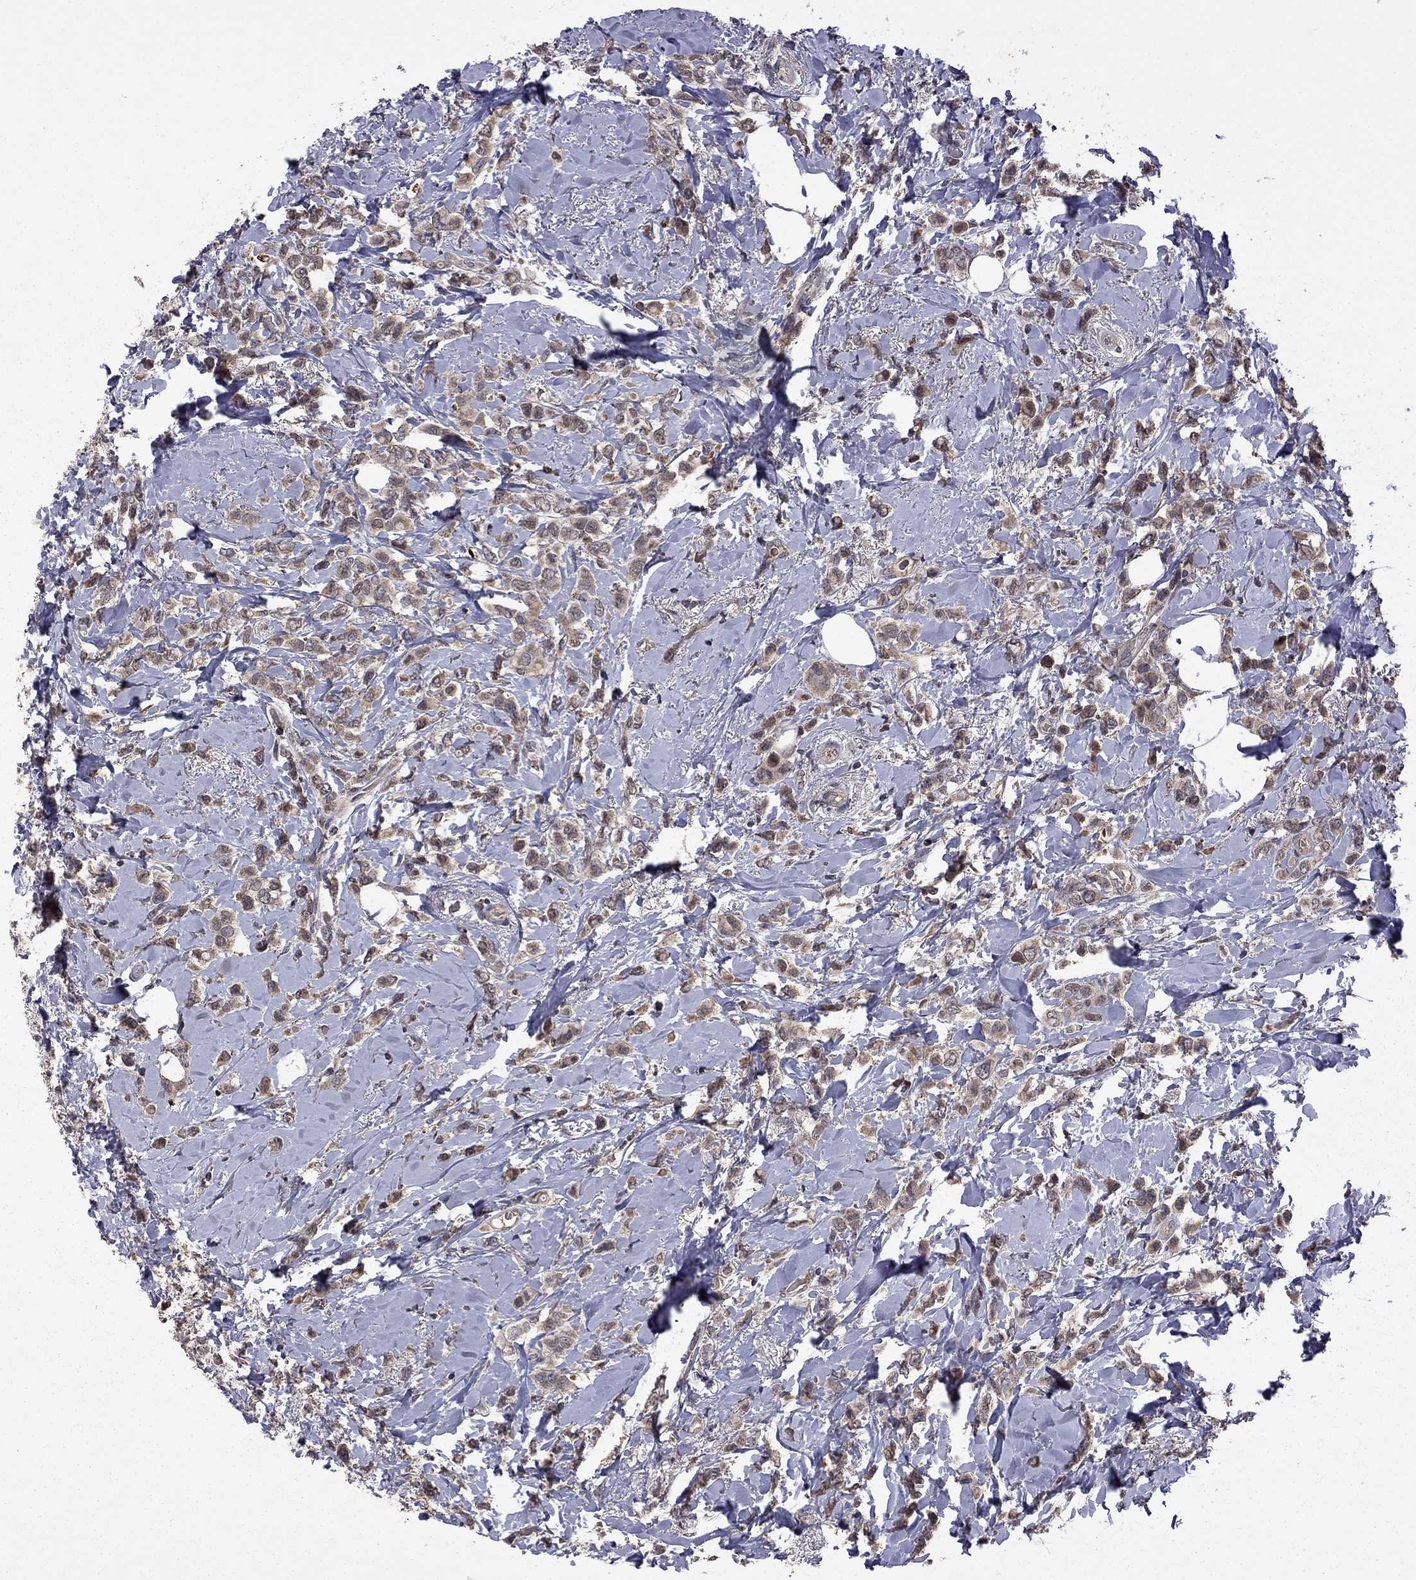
{"staining": {"intensity": "moderate", "quantity": ">75%", "location": "cytoplasmic/membranous"}, "tissue": "breast cancer", "cell_type": "Tumor cells", "image_type": "cancer", "snomed": [{"axis": "morphology", "description": "Lobular carcinoma"}, {"axis": "topography", "description": "Breast"}], "caption": "Tumor cells display medium levels of moderate cytoplasmic/membranous positivity in approximately >75% of cells in breast cancer. Immunohistochemistry (ihc) stains the protein of interest in brown and the nuclei are stained blue.", "gene": "IPP", "patient": {"sex": "female", "age": 66}}